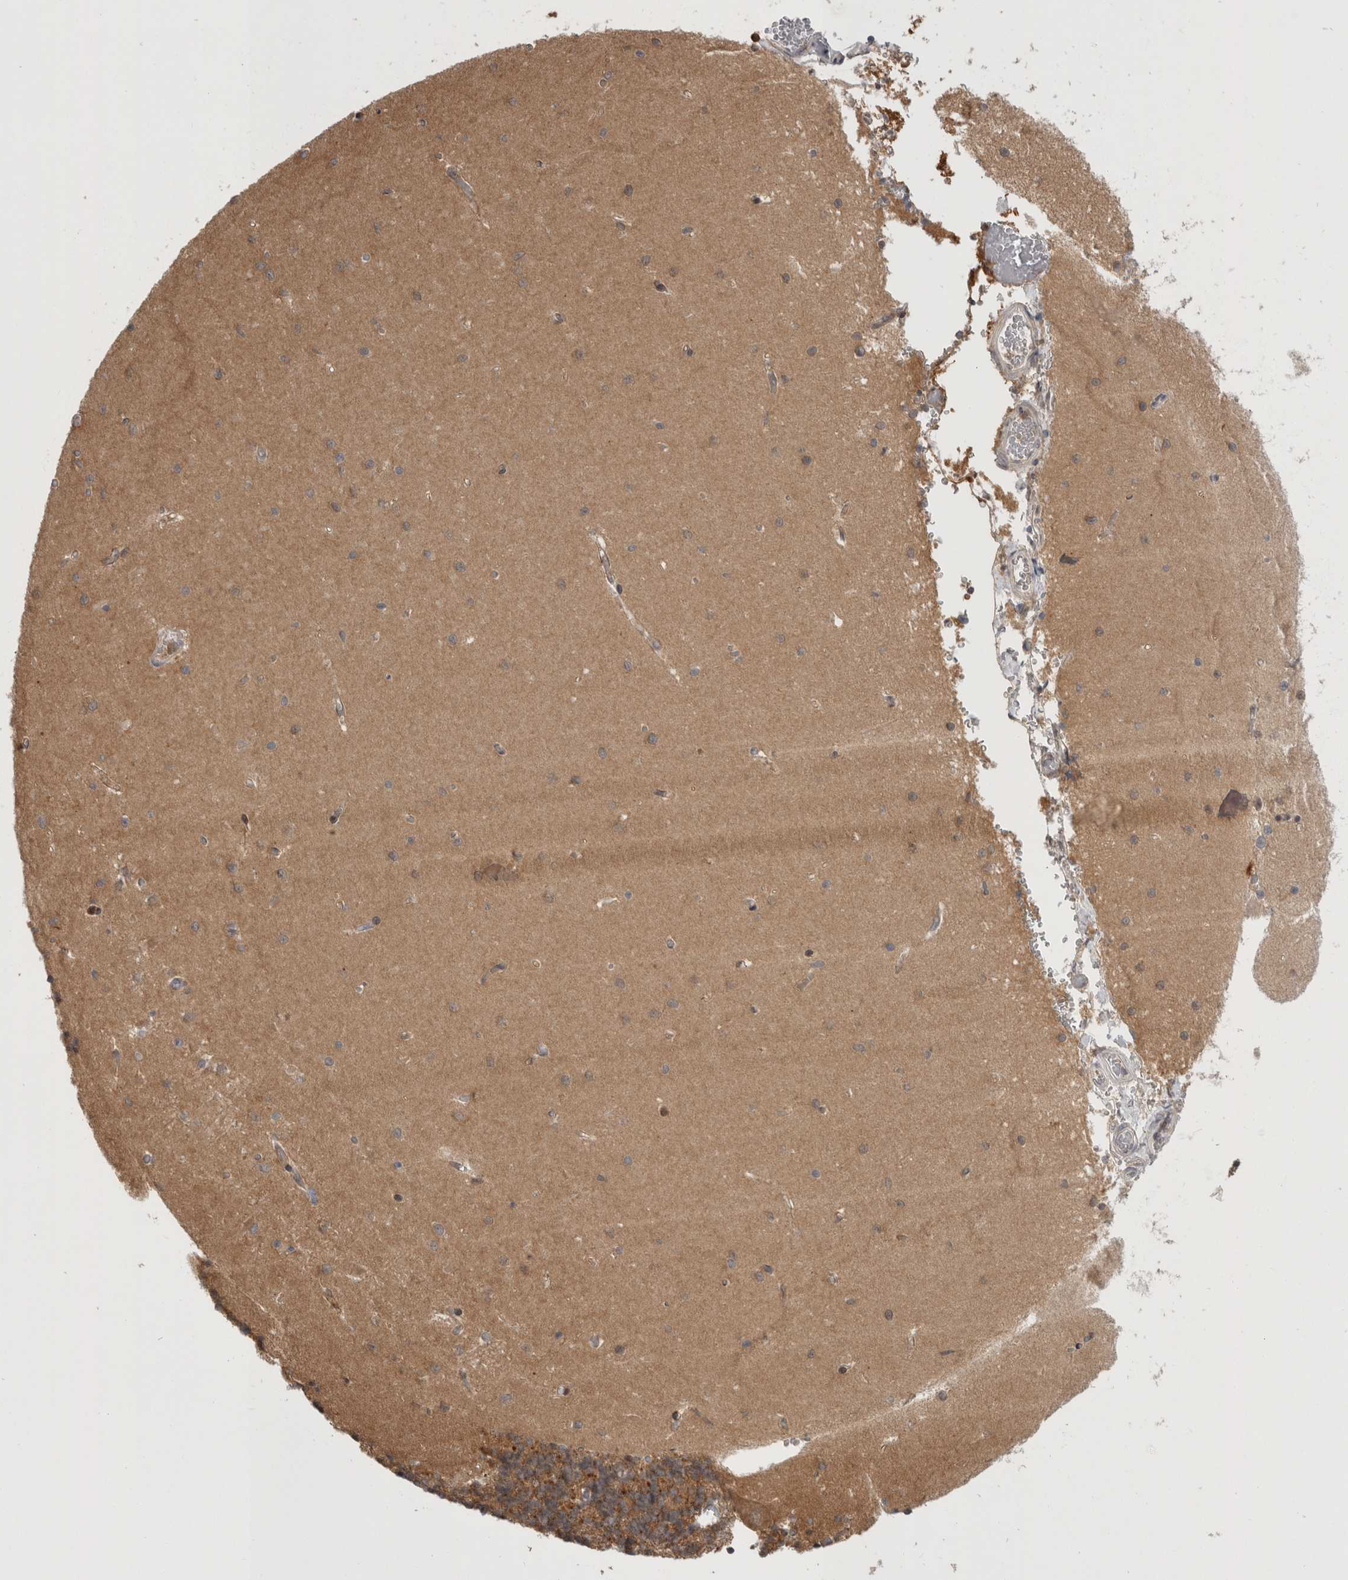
{"staining": {"intensity": "weak", "quantity": "25%-75%", "location": "cytoplasmic/membranous"}, "tissue": "cerebellum", "cell_type": "Cells in granular layer", "image_type": "normal", "snomed": [{"axis": "morphology", "description": "Normal tissue, NOS"}, {"axis": "topography", "description": "Cerebellum"}], "caption": "Protein staining of benign cerebellum displays weak cytoplasmic/membranous positivity in about 25%-75% of cells in granular layer.", "gene": "ASTN2", "patient": {"sex": "male", "age": 37}}